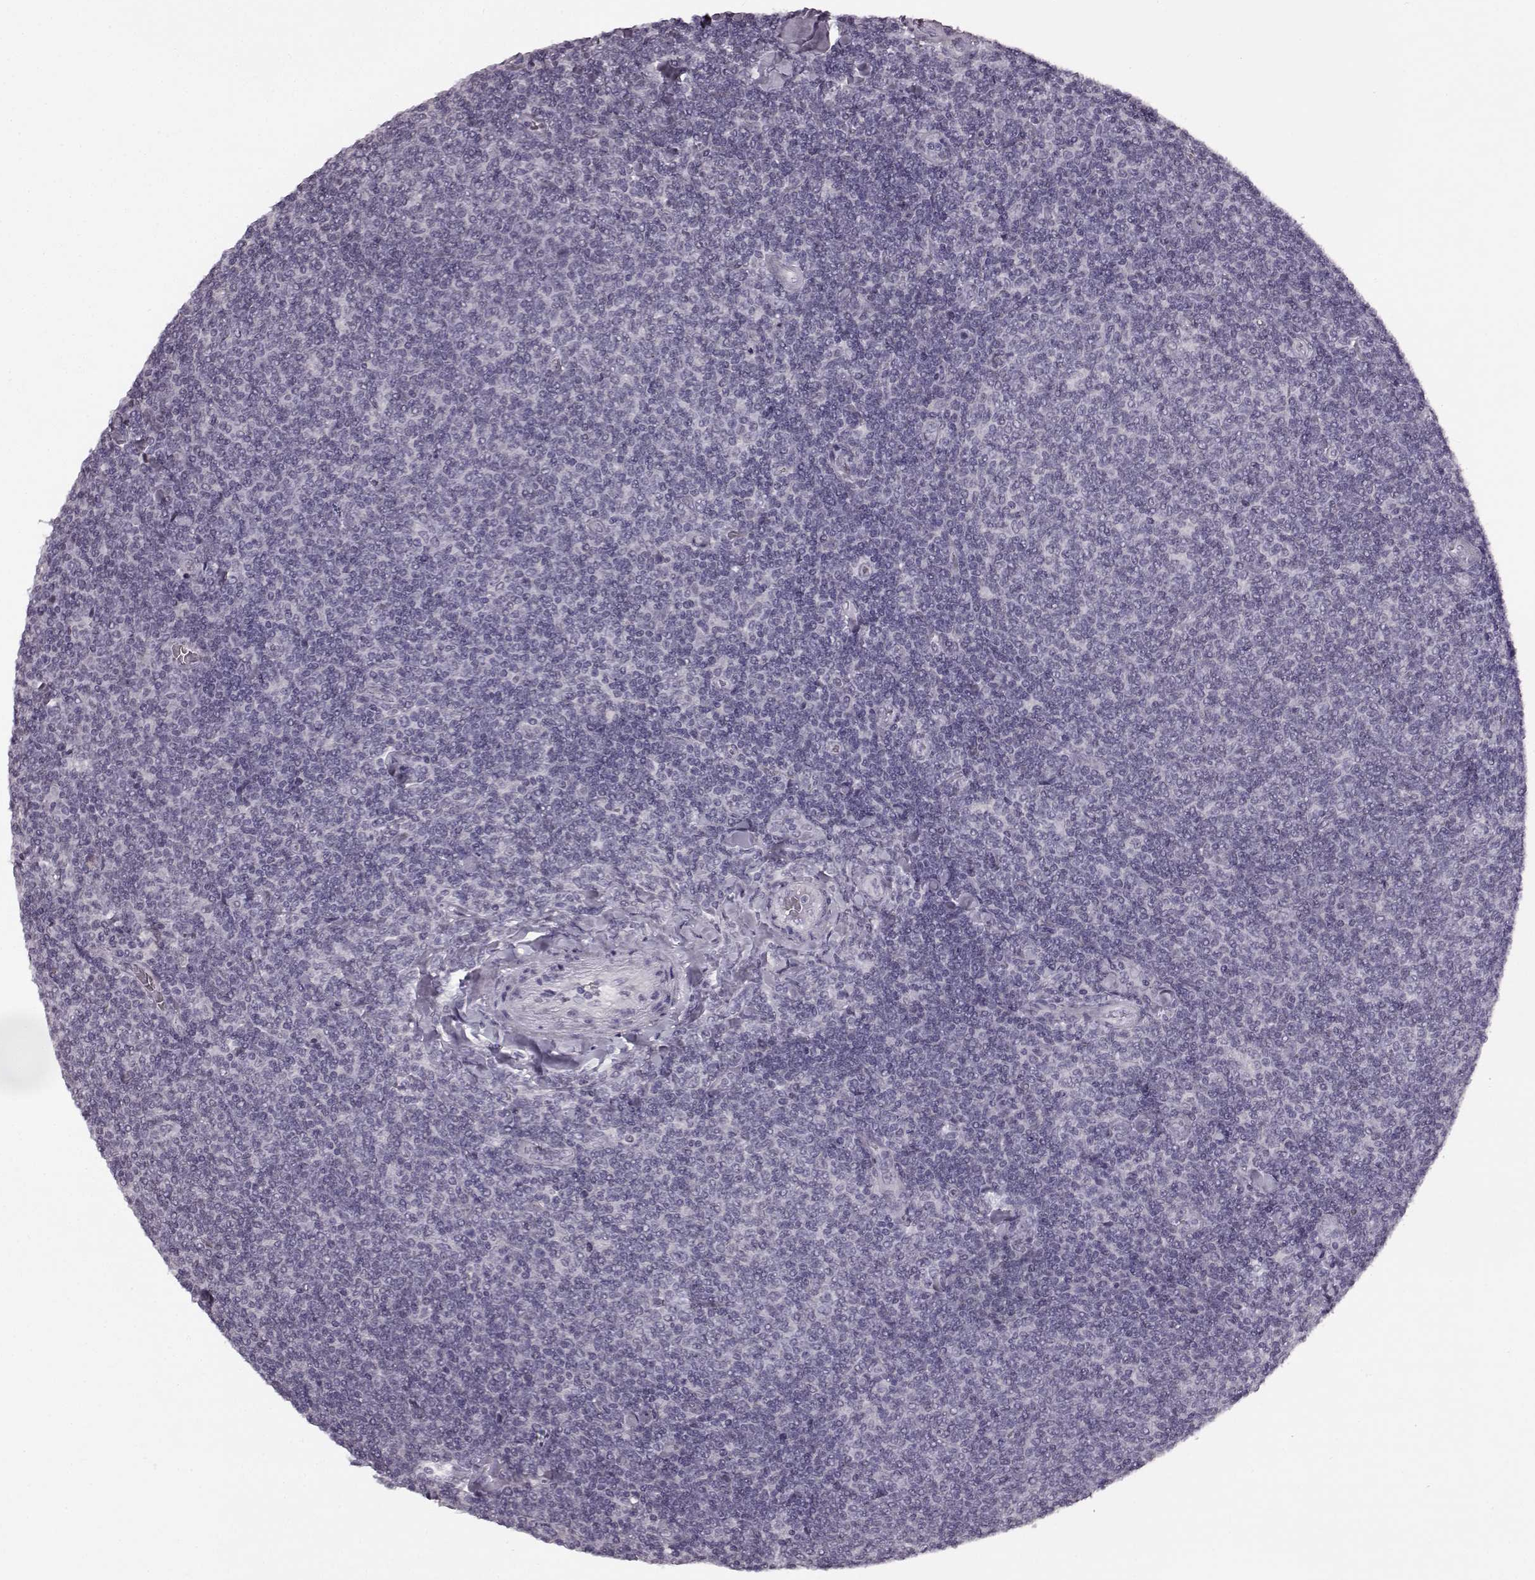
{"staining": {"intensity": "negative", "quantity": "none", "location": "none"}, "tissue": "lymphoma", "cell_type": "Tumor cells", "image_type": "cancer", "snomed": [{"axis": "morphology", "description": "Malignant lymphoma, non-Hodgkin's type, Low grade"}, {"axis": "topography", "description": "Lymph node"}], "caption": "This is an immunohistochemistry micrograph of human lymphoma. There is no staining in tumor cells.", "gene": "SEMG2", "patient": {"sex": "male", "age": 52}}